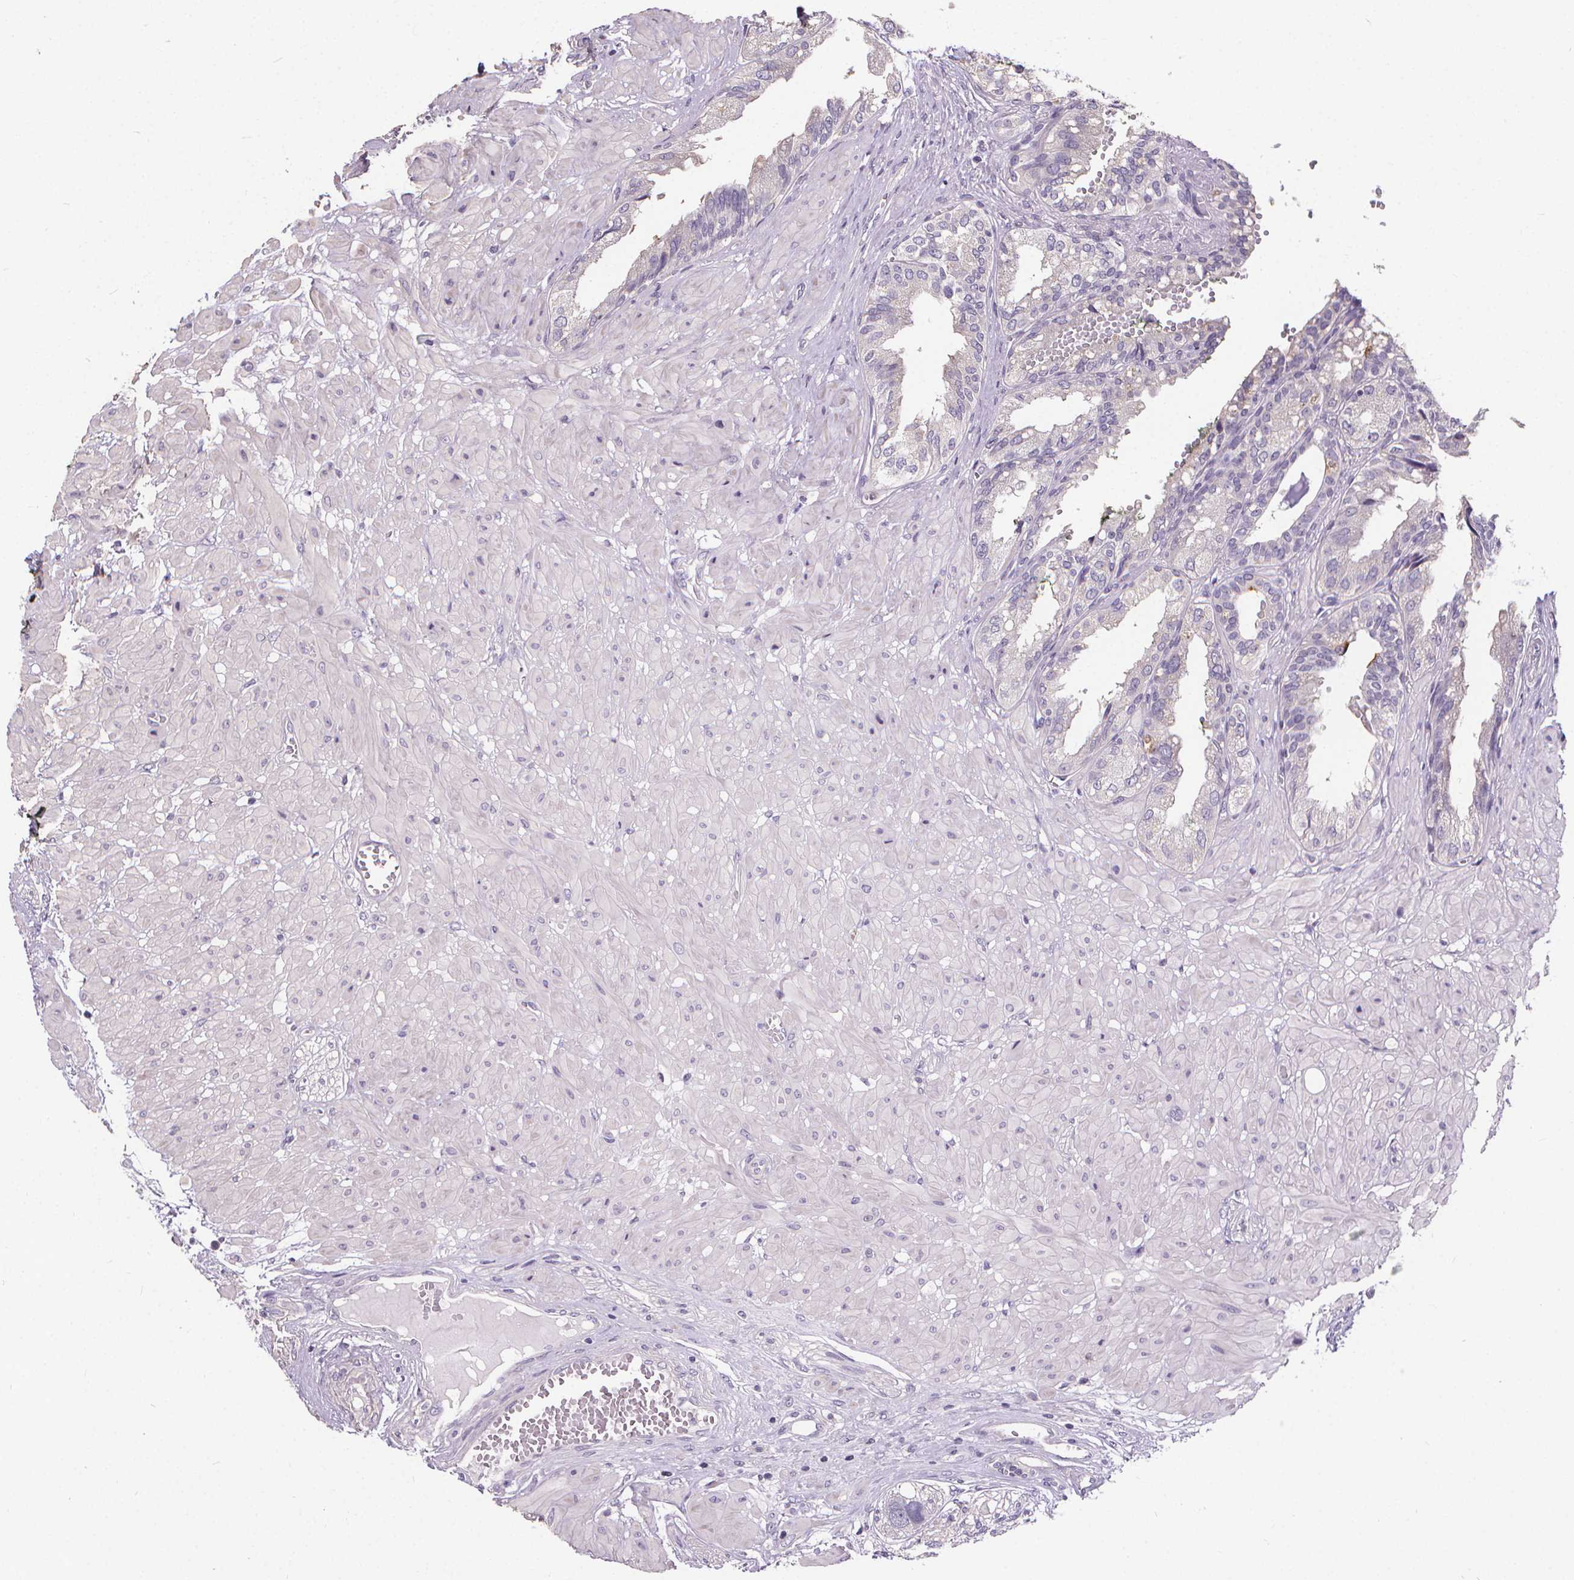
{"staining": {"intensity": "negative", "quantity": "none", "location": "none"}, "tissue": "prostate cancer", "cell_type": "Tumor cells", "image_type": "cancer", "snomed": [{"axis": "morphology", "description": "Adenocarcinoma, High grade"}, {"axis": "topography", "description": "Prostate"}], "caption": "Immunohistochemistry micrograph of high-grade adenocarcinoma (prostate) stained for a protein (brown), which displays no expression in tumor cells. (Brightfield microscopy of DAB (3,3'-diaminobenzidine) immunohistochemistry at high magnification).", "gene": "ATP6V1D", "patient": {"sex": "male", "age": 71}}